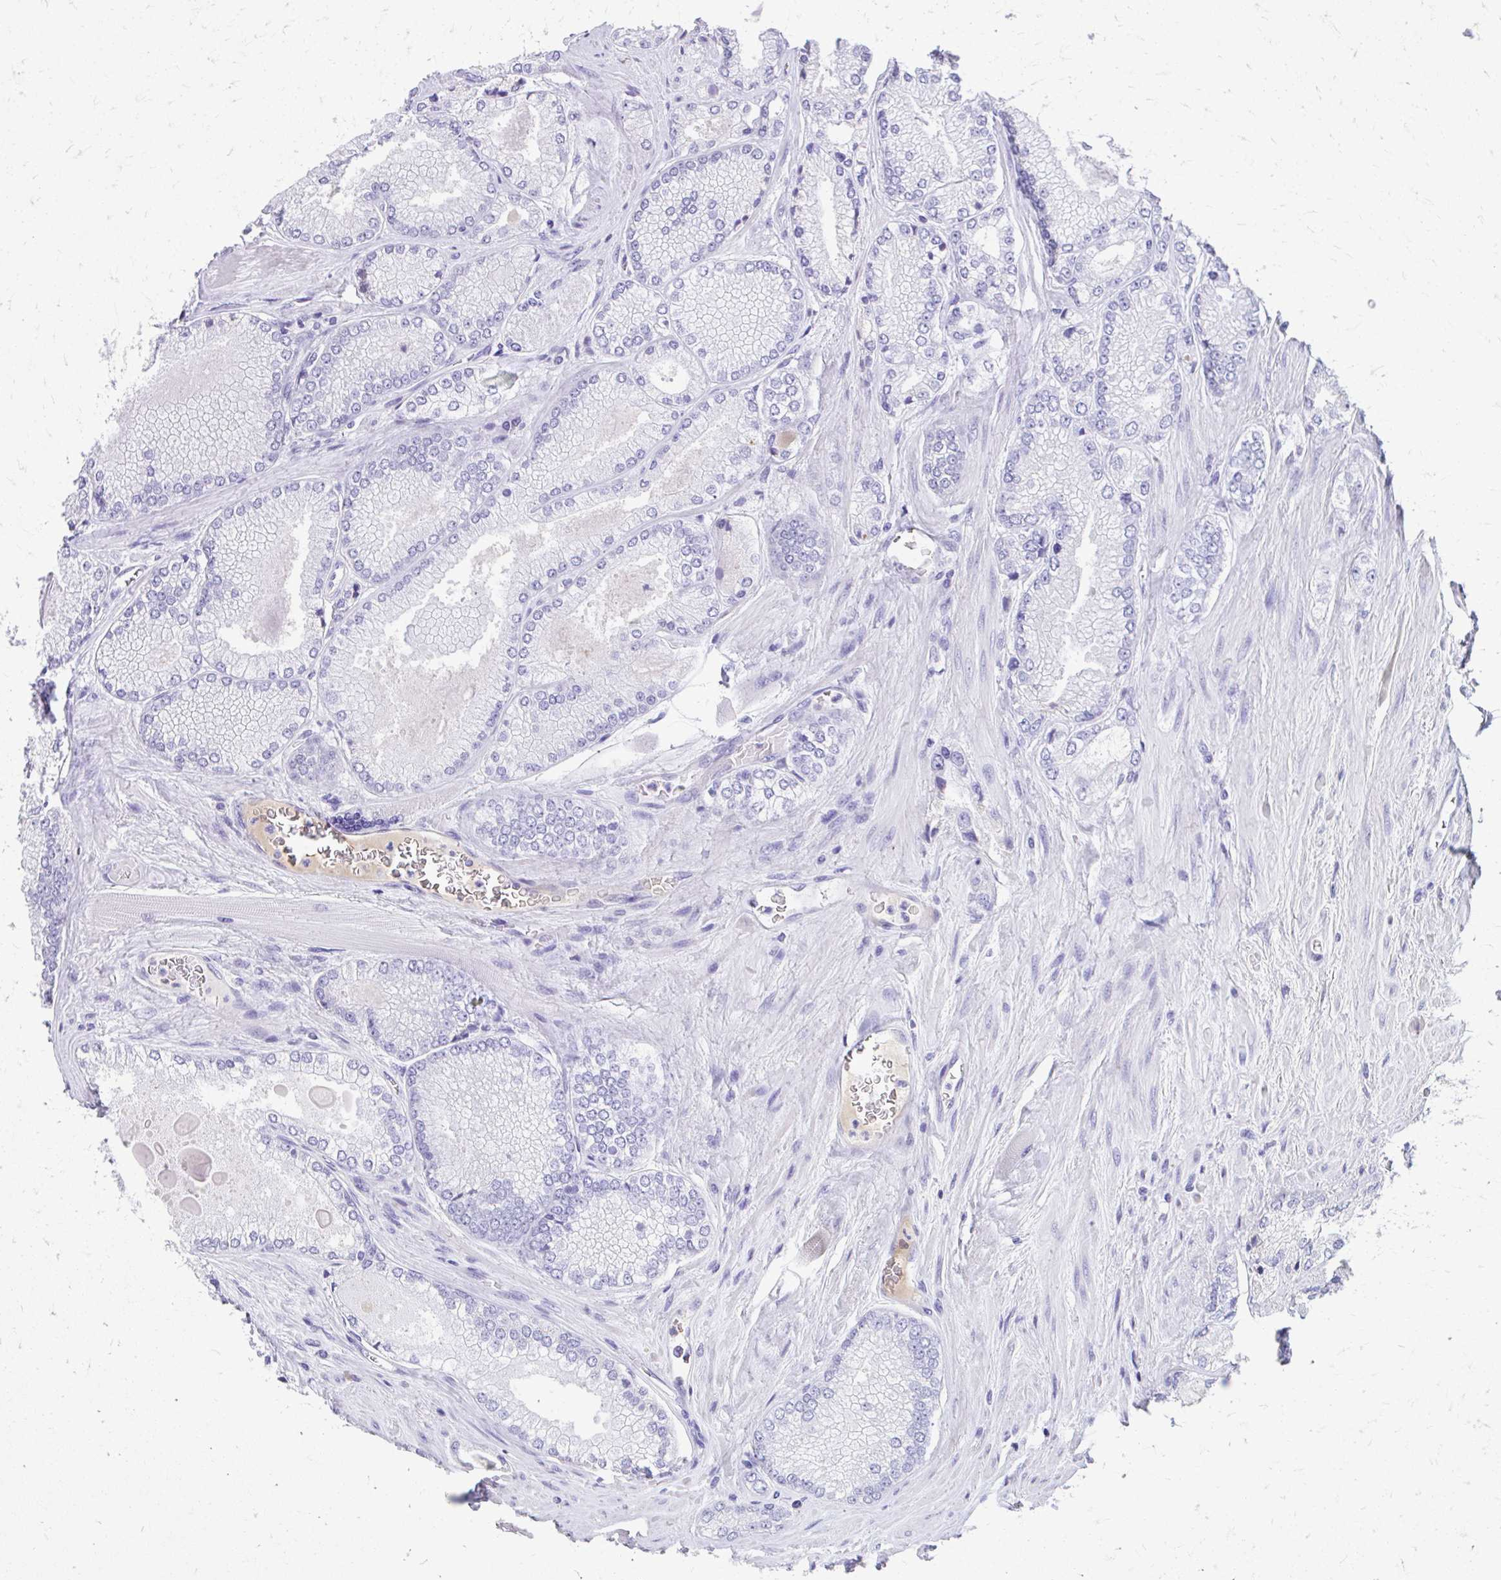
{"staining": {"intensity": "negative", "quantity": "none", "location": "none"}, "tissue": "prostate cancer", "cell_type": "Tumor cells", "image_type": "cancer", "snomed": [{"axis": "morphology", "description": "Adenocarcinoma, Low grade"}, {"axis": "topography", "description": "Prostate"}], "caption": "This is a photomicrograph of IHC staining of prostate adenocarcinoma (low-grade), which shows no expression in tumor cells. Brightfield microscopy of immunohistochemistry stained with DAB (brown) and hematoxylin (blue), captured at high magnification.", "gene": "CFH", "patient": {"sex": "male", "age": 67}}